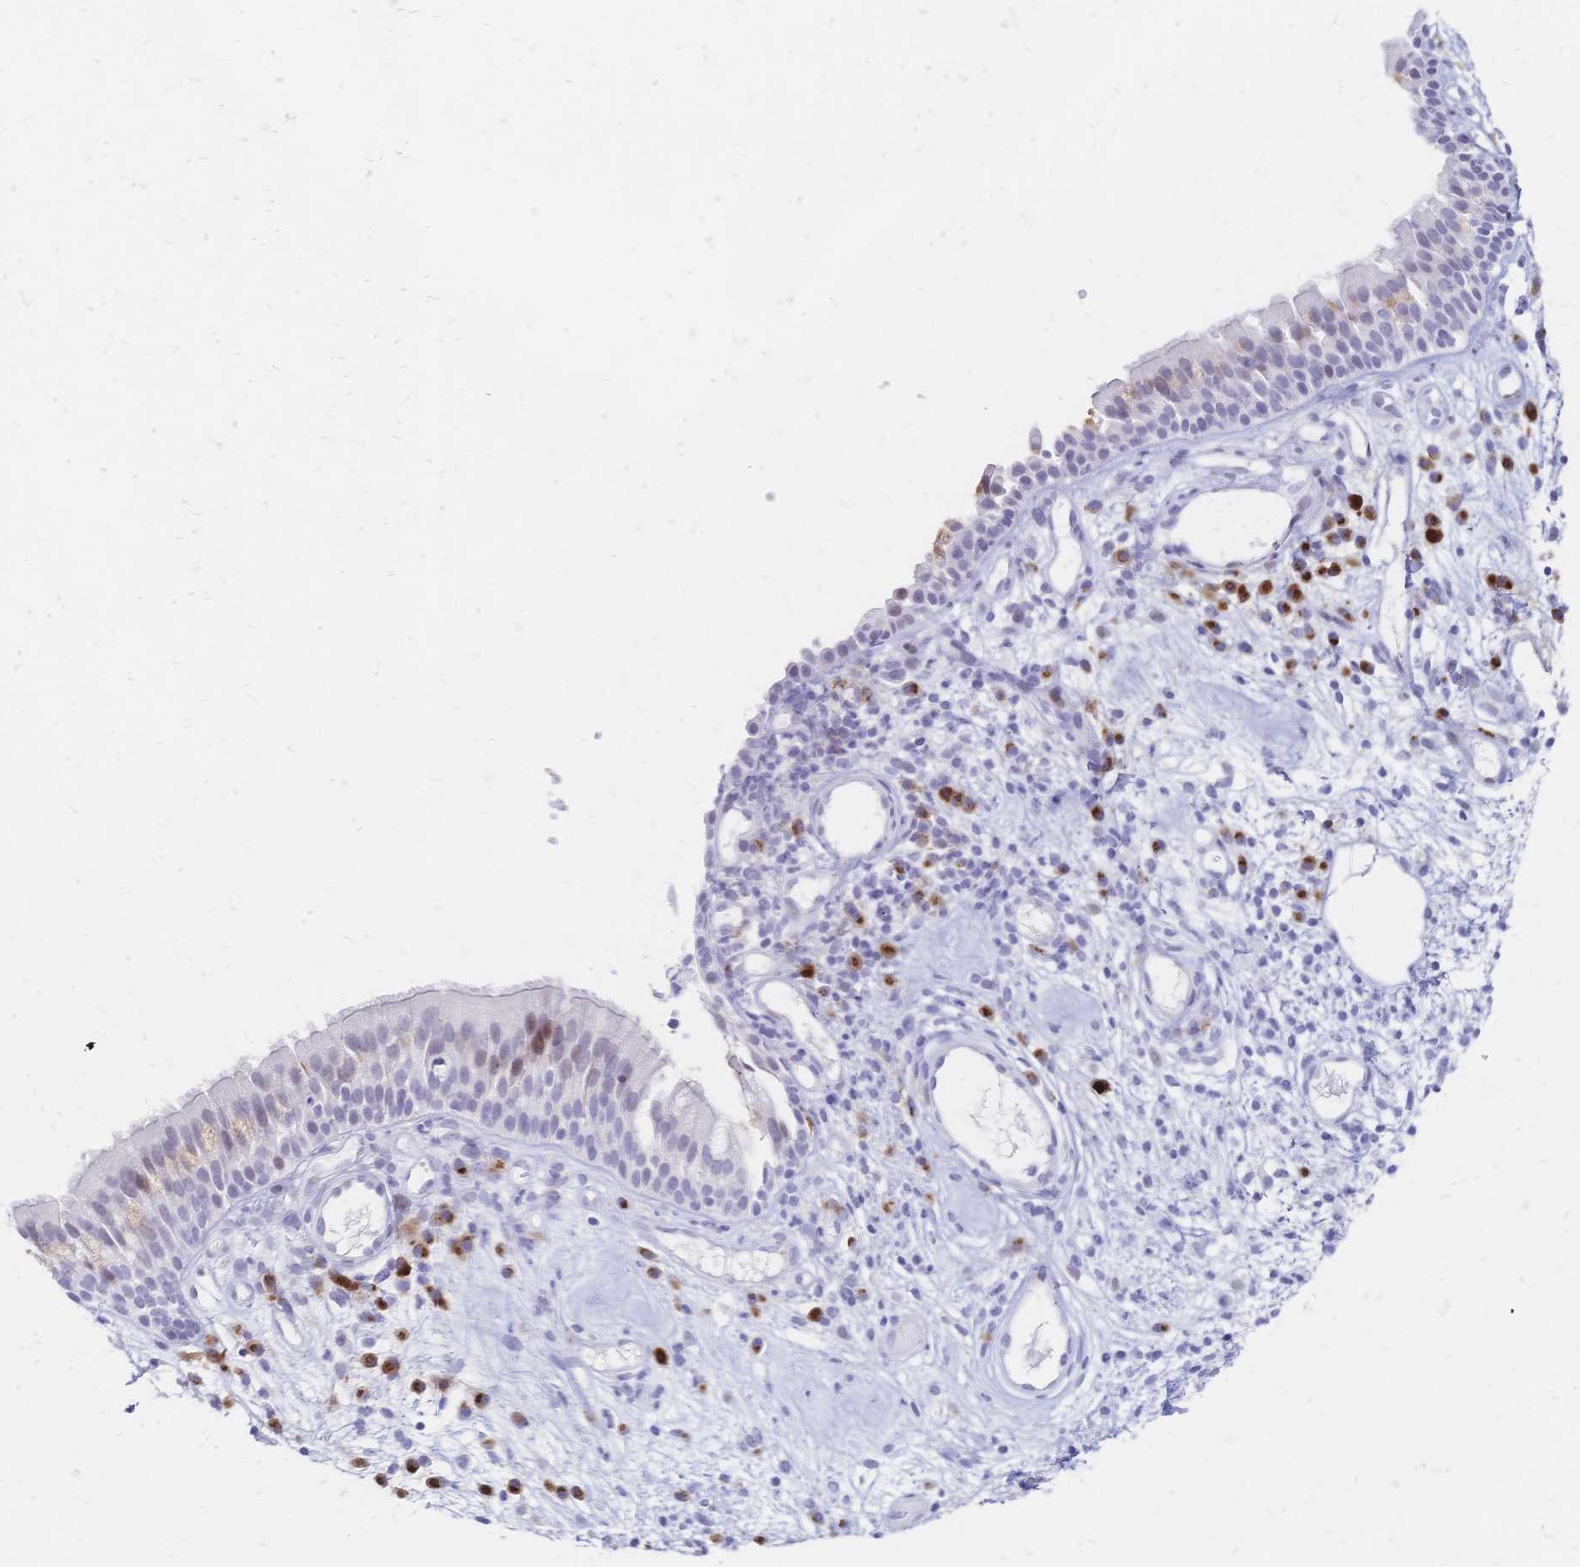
{"staining": {"intensity": "negative", "quantity": "none", "location": "none"}, "tissue": "nasopharynx", "cell_type": "Respiratory epithelial cells", "image_type": "normal", "snomed": [{"axis": "morphology", "description": "Normal tissue, NOS"}, {"axis": "morphology", "description": "Inflammation, NOS"}, {"axis": "topography", "description": "Nasopharynx"}], "caption": "Respiratory epithelial cells show no significant staining in benign nasopharynx. The staining was performed using DAB to visualize the protein expression in brown, while the nuclei were stained in blue with hematoxylin (Magnification: 20x).", "gene": "PSORS1C2", "patient": {"sex": "male", "age": 54}}